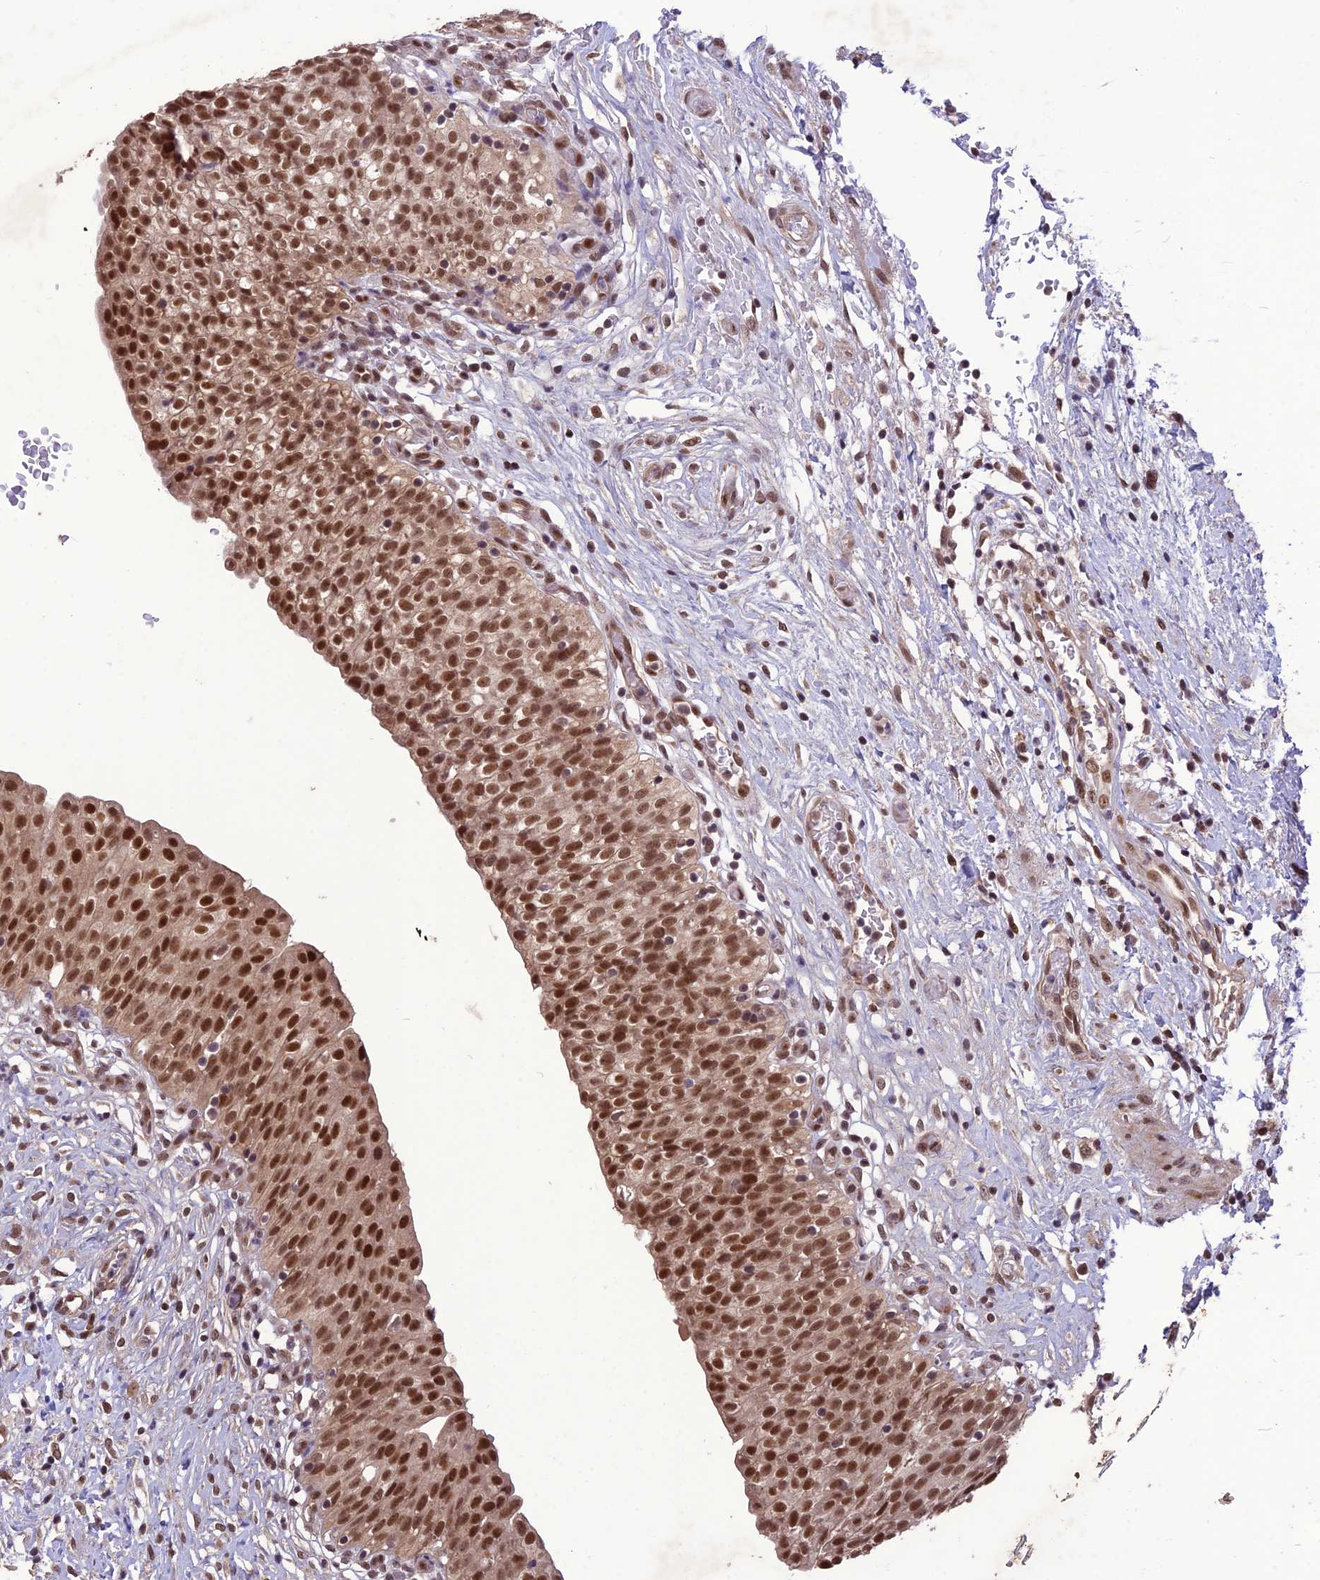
{"staining": {"intensity": "strong", "quantity": ">75%", "location": "nuclear"}, "tissue": "urinary bladder", "cell_type": "Urothelial cells", "image_type": "normal", "snomed": [{"axis": "morphology", "description": "Normal tissue, NOS"}, {"axis": "topography", "description": "Urinary bladder"}], "caption": "High-power microscopy captured an immunohistochemistry image of normal urinary bladder, revealing strong nuclear positivity in approximately >75% of urothelial cells.", "gene": "DIS3", "patient": {"sex": "male", "age": 55}}